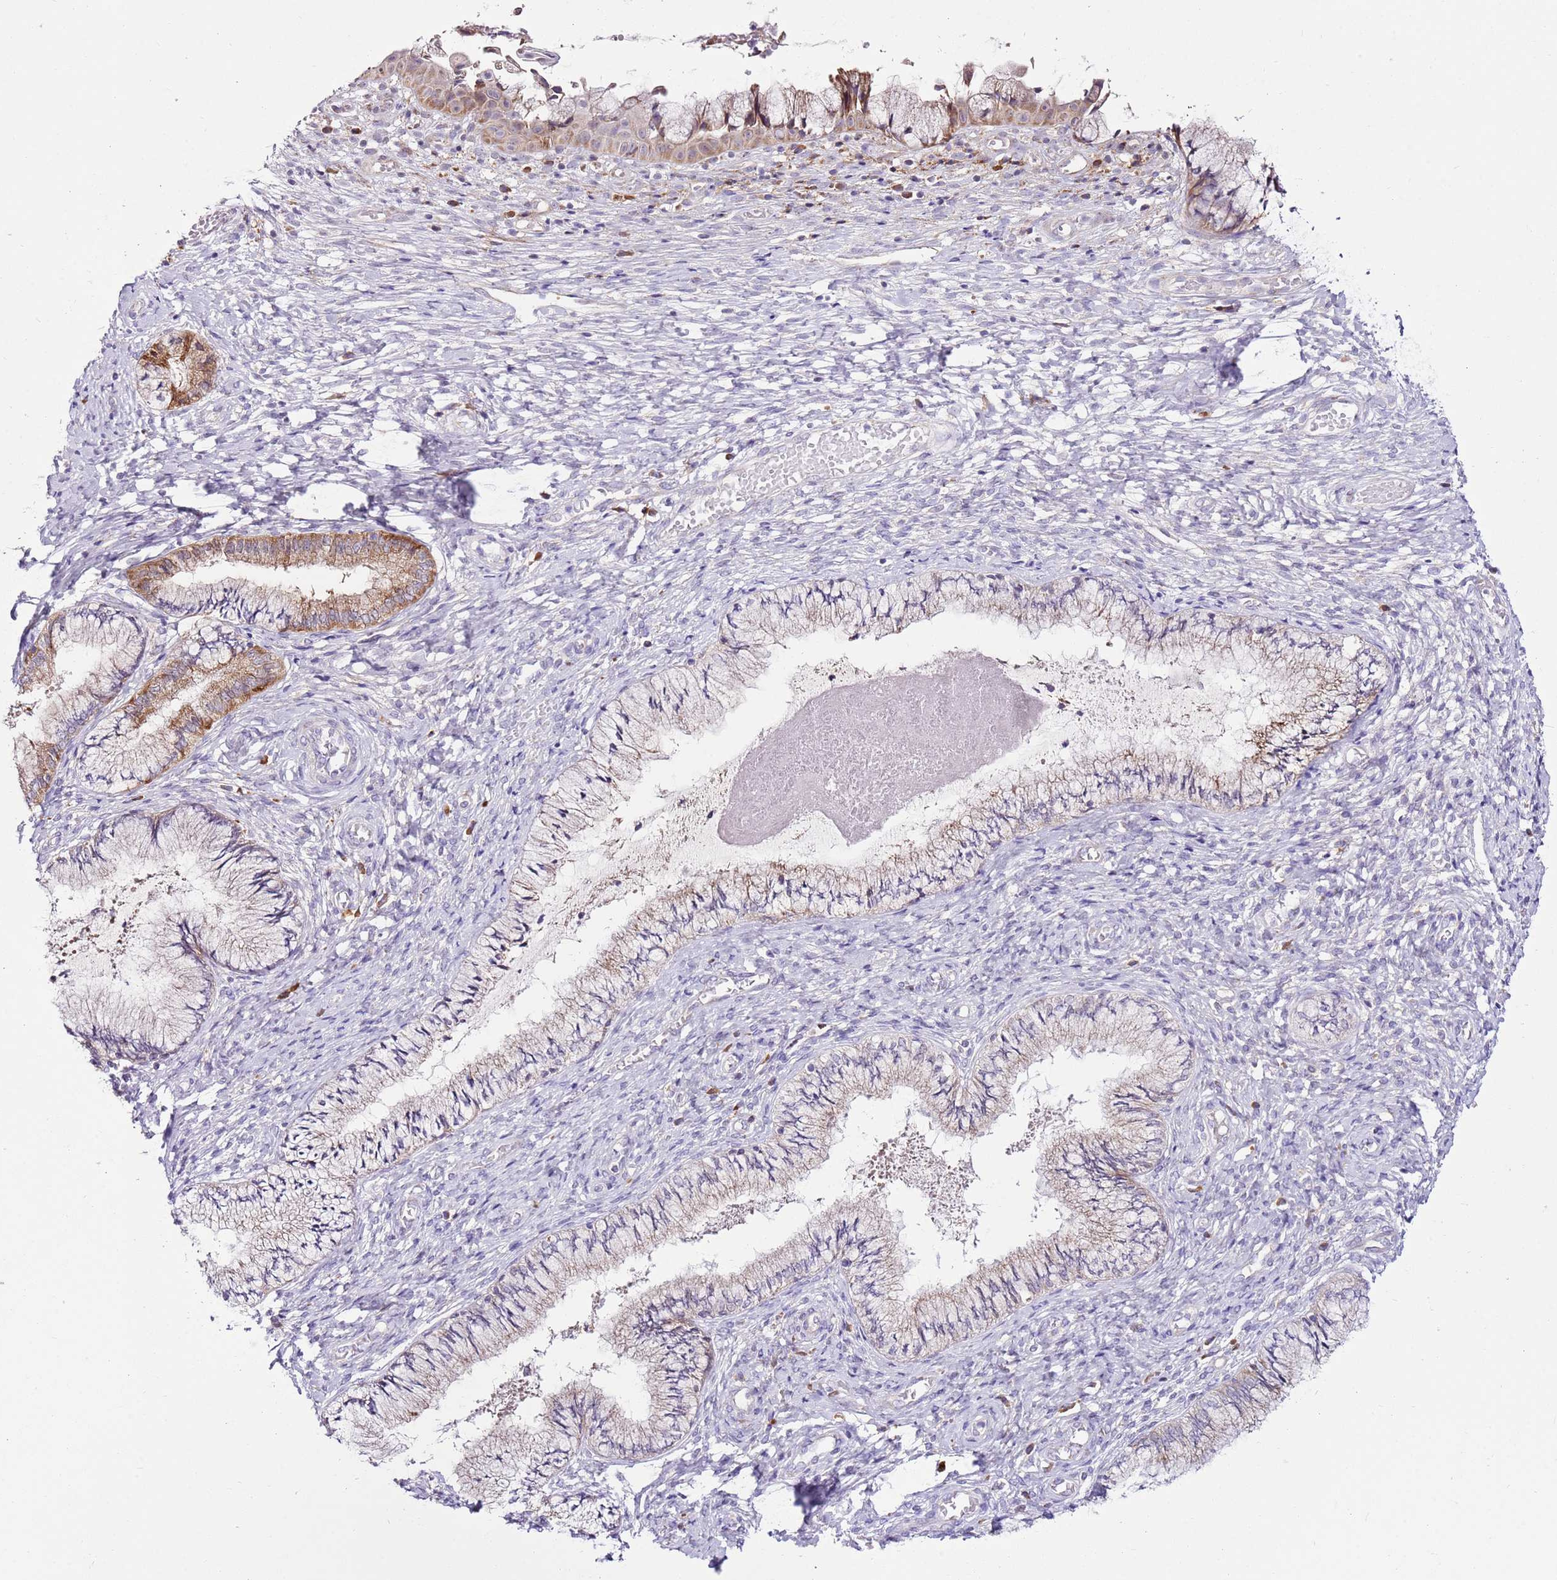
{"staining": {"intensity": "moderate", "quantity": "<25%", "location": "cytoplasmic/membranous"}, "tissue": "cervix", "cell_type": "Glandular cells", "image_type": "normal", "snomed": [{"axis": "morphology", "description": "Normal tissue, NOS"}, {"axis": "topography", "description": "Cervix"}], "caption": "High-magnification brightfield microscopy of normal cervix stained with DAB (brown) and counterstained with hematoxylin (blue). glandular cells exhibit moderate cytoplasmic/membranous expression is appreciated in about<25% of cells. The staining was performed using DAB (3,3'-diaminobenzidine) to visualize the protein expression in brown, while the nuclei were stained in blue with hematoxylin (Magnification: 20x).", "gene": "MRPL36", "patient": {"sex": "female", "age": 42}}